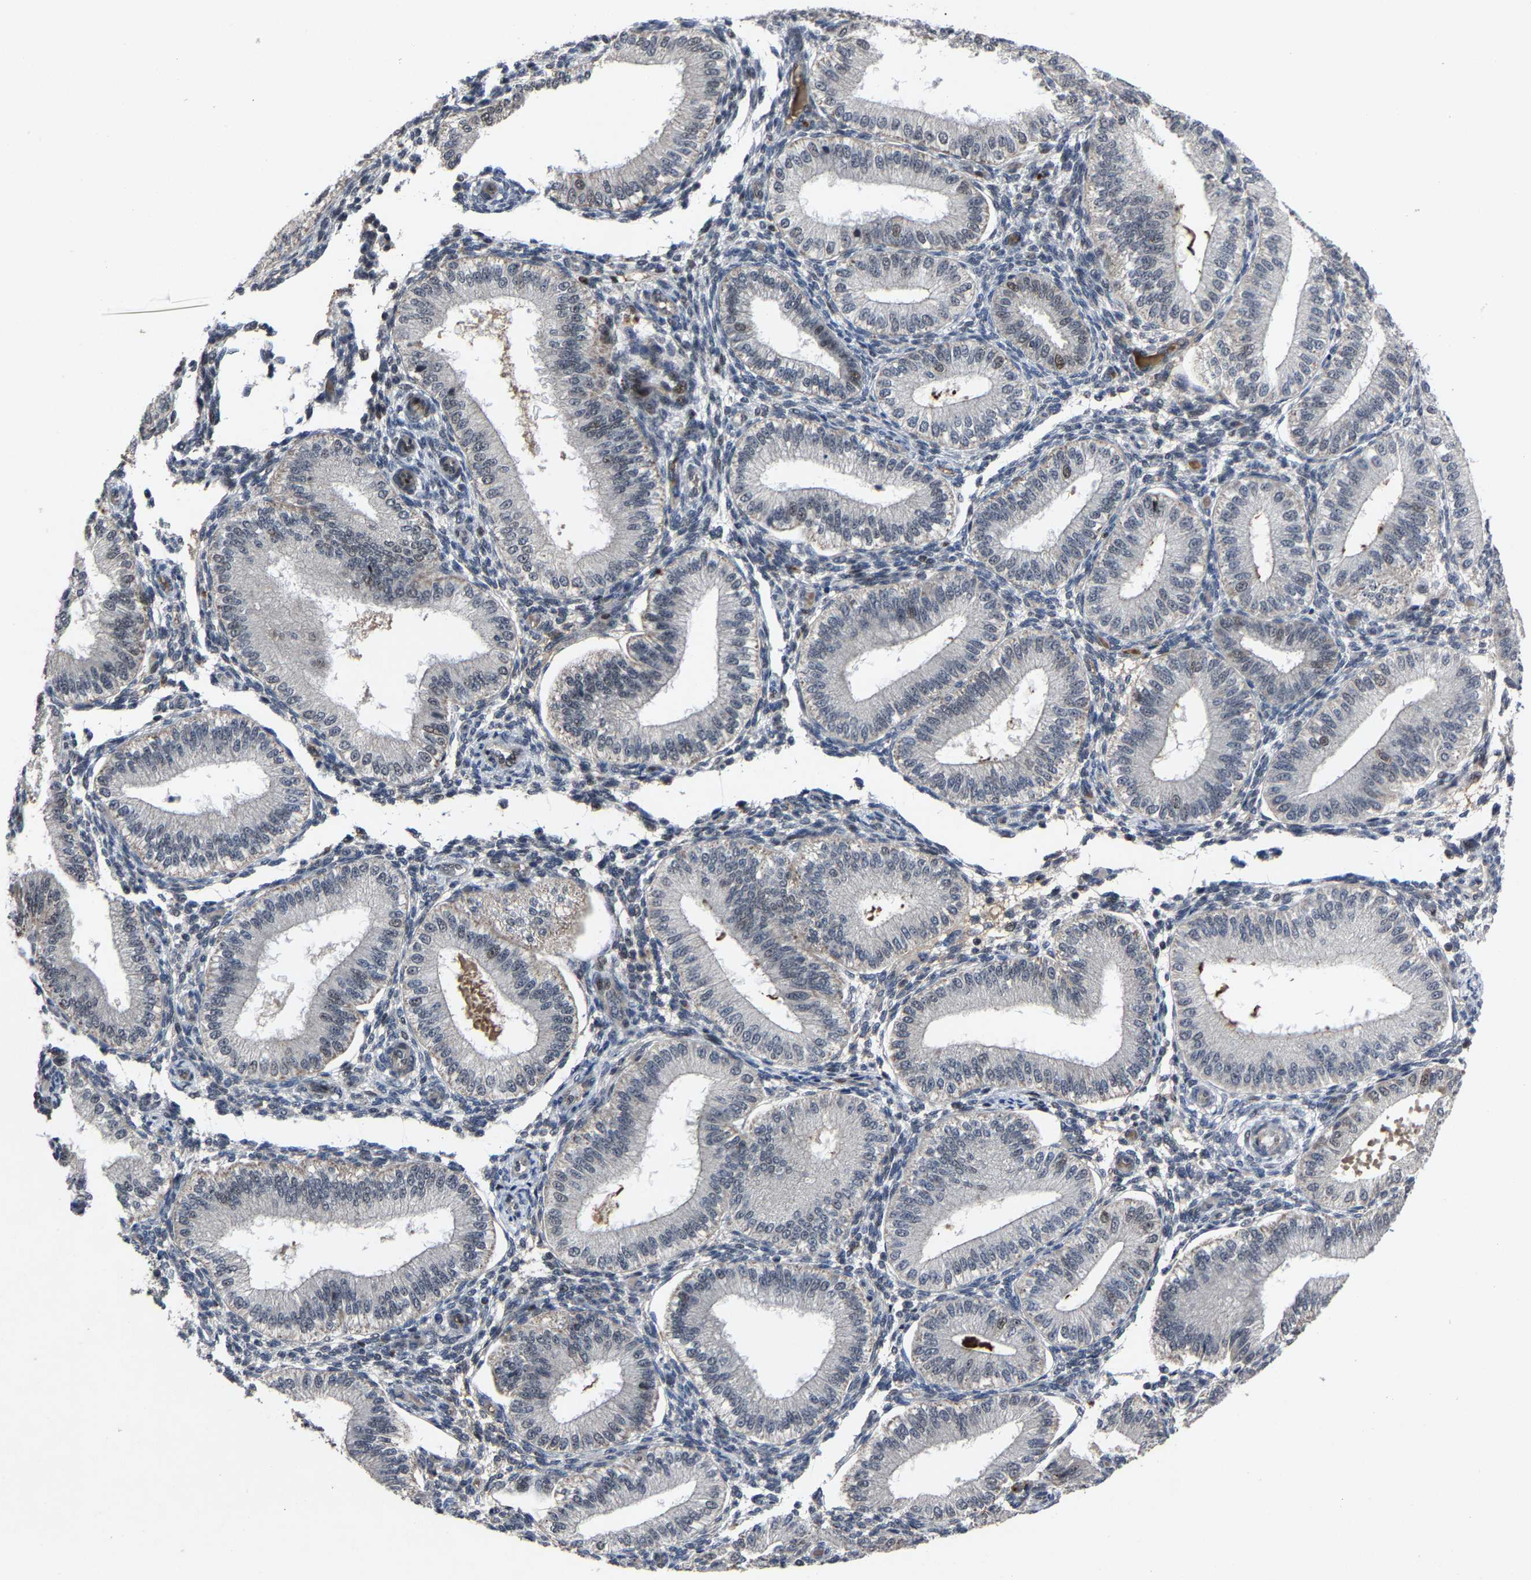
{"staining": {"intensity": "negative", "quantity": "none", "location": "none"}, "tissue": "endometrium", "cell_type": "Cells in endometrial stroma", "image_type": "normal", "snomed": [{"axis": "morphology", "description": "Normal tissue, NOS"}, {"axis": "topography", "description": "Endometrium"}], "caption": "Image shows no significant protein positivity in cells in endometrial stroma of benign endometrium. Brightfield microscopy of immunohistochemistry stained with DAB (brown) and hematoxylin (blue), captured at high magnification.", "gene": "LSM8", "patient": {"sex": "female", "age": 39}}